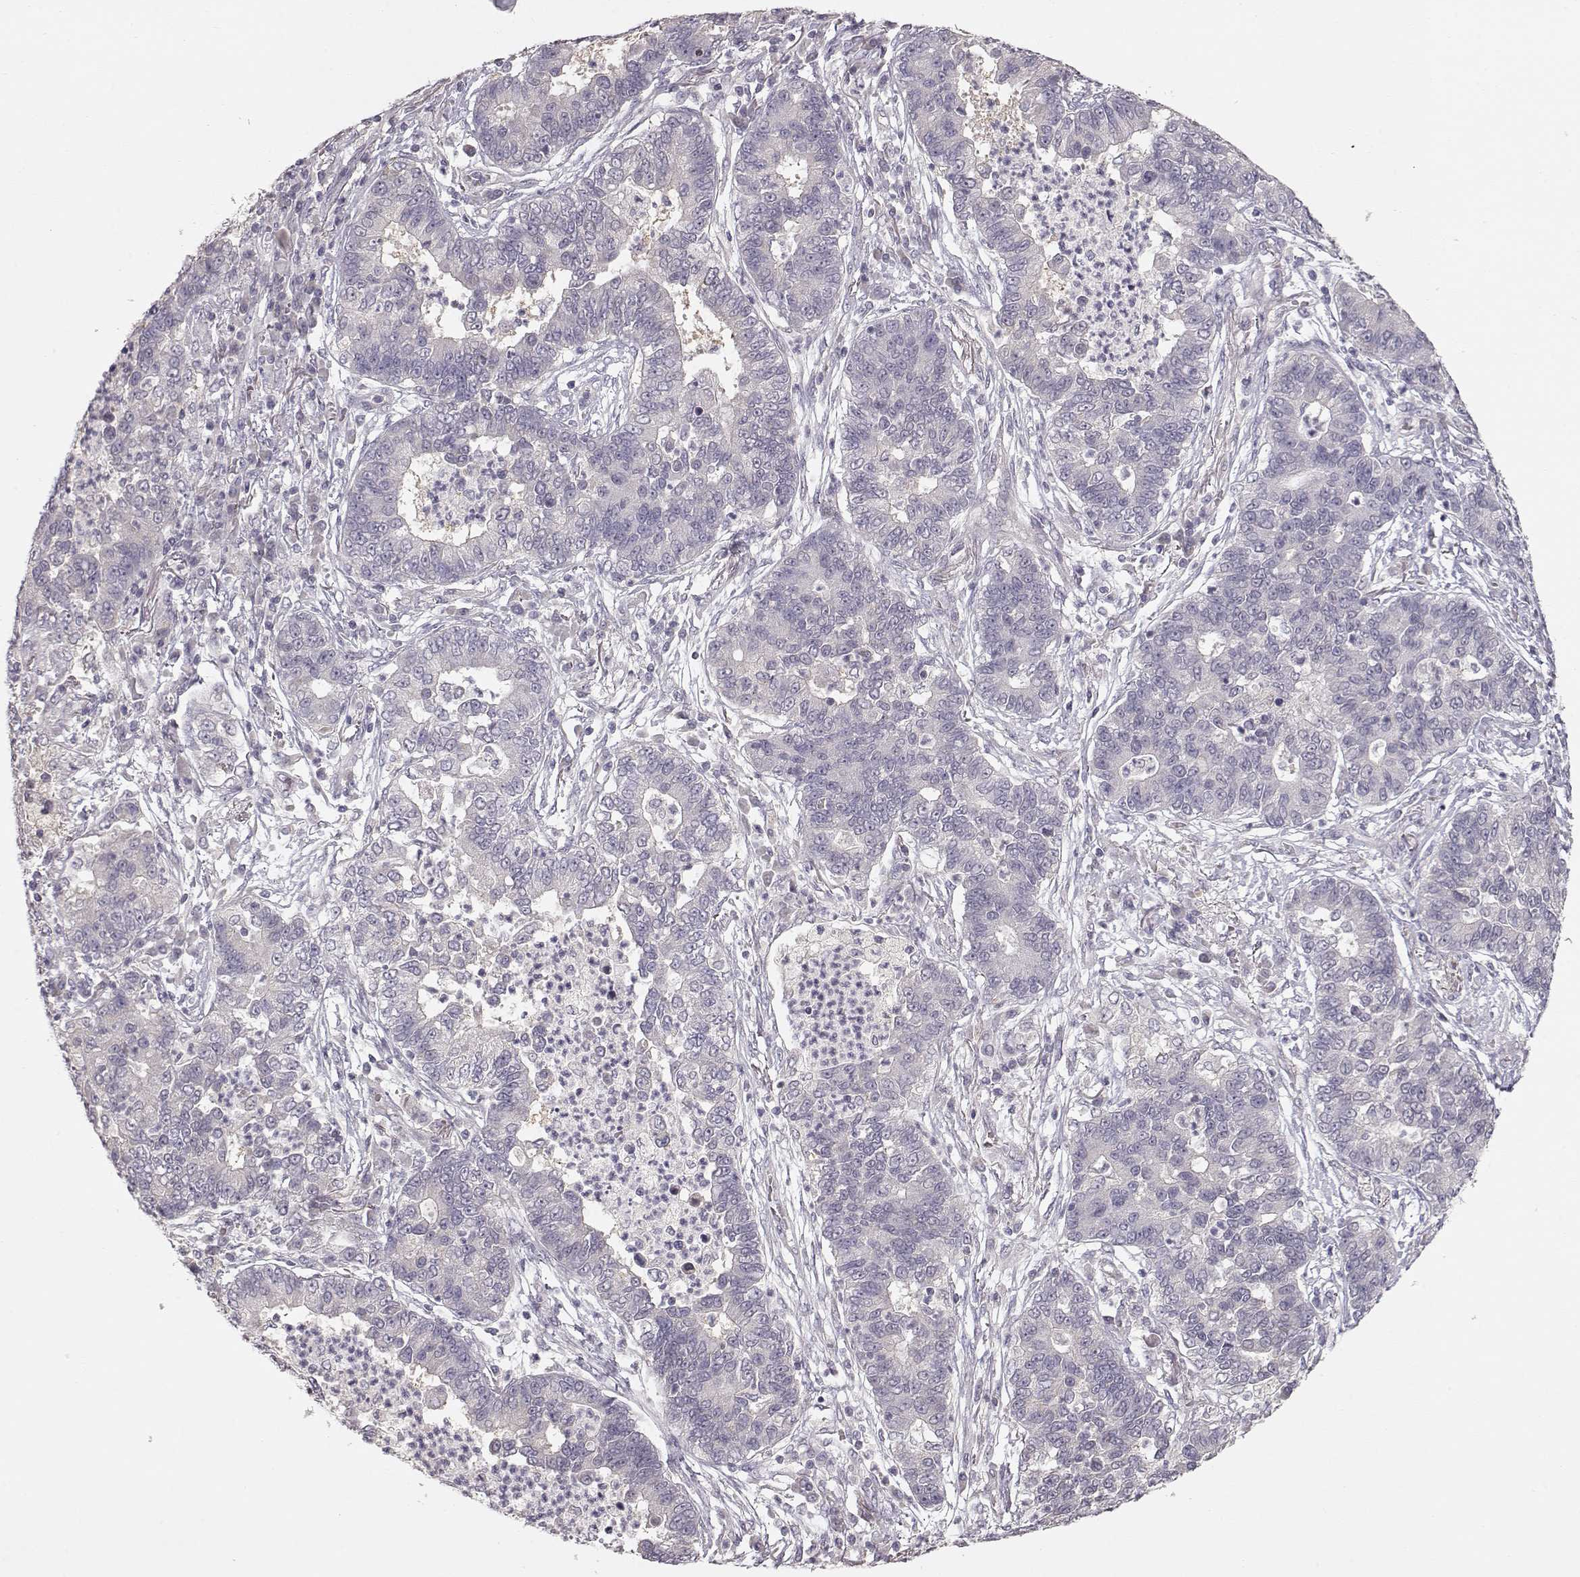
{"staining": {"intensity": "negative", "quantity": "none", "location": "none"}, "tissue": "lung cancer", "cell_type": "Tumor cells", "image_type": "cancer", "snomed": [{"axis": "morphology", "description": "Adenocarcinoma, NOS"}, {"axis": "topography", "description": "Lung"}], "caption": "The micrograph shows no significant staining in tumor cells of lung cancer (adenocarcinoma).", "gene": "ARHGAP8", "patient": {"sex": "female", "age": 57}}